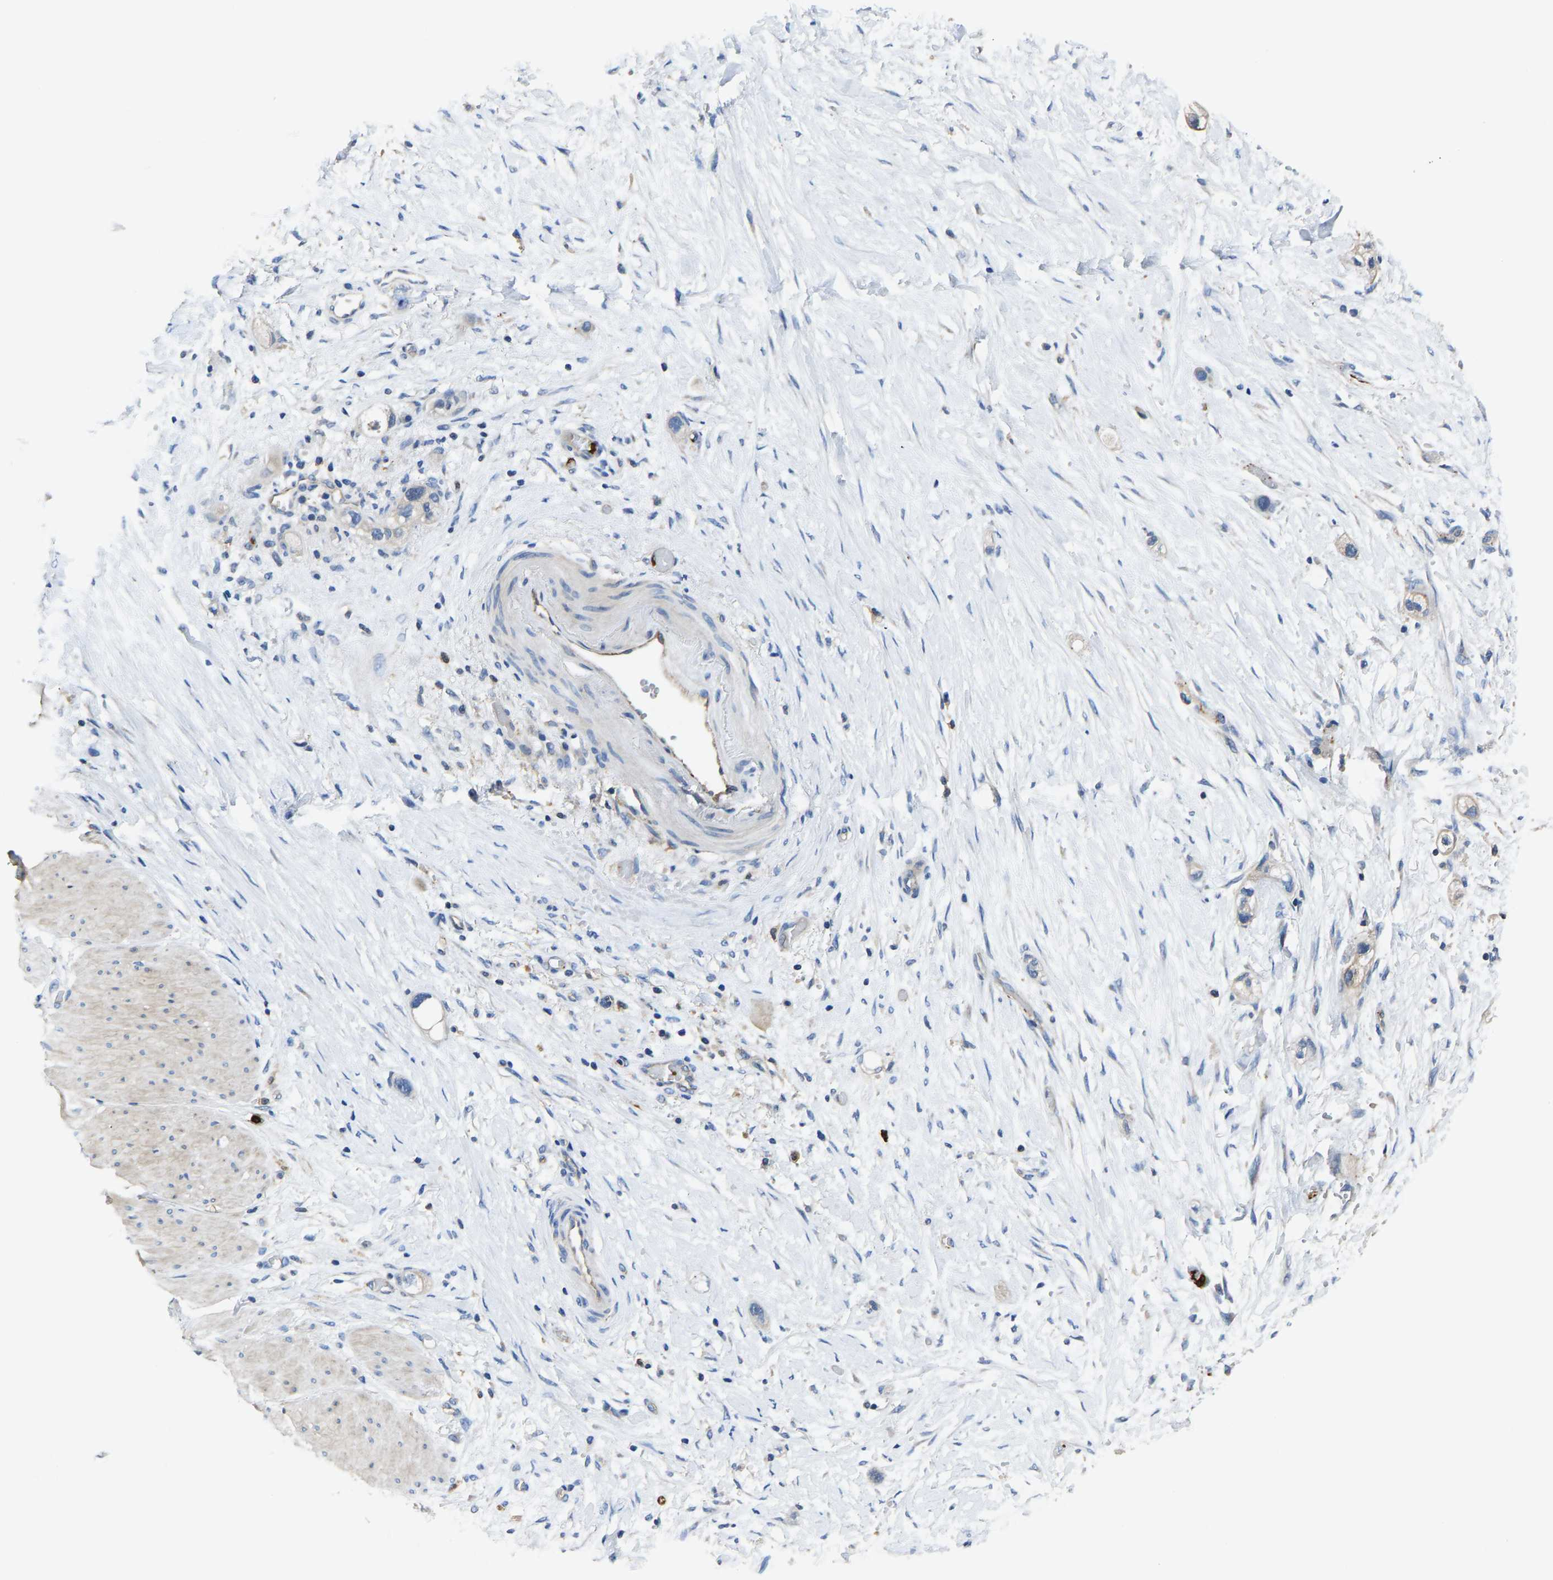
{"staining": {"intensity": "negative", "quantity": "none", "location": "none"}, "tissue": "stomach cancer", "cell_type": "Tumor cells", "image_type": "cancer", "snomed": [{"axis": "morphology", "description": "Adenocarcinoma, NOS"}, {"axis": "topography", "description": "Stomach"}, {"axis": "topography", "description": "Stomach, lower"}], "caption": "Tumor cells show no significant expression in stomach cancer. The staining is performed using DAB (3,3'-diaminobenzidine) brown chromogen with nuclei counter-stained in using hematoxylin.", "gene": "TRAF6", "patient": {"sex": "female", "age": 48}}